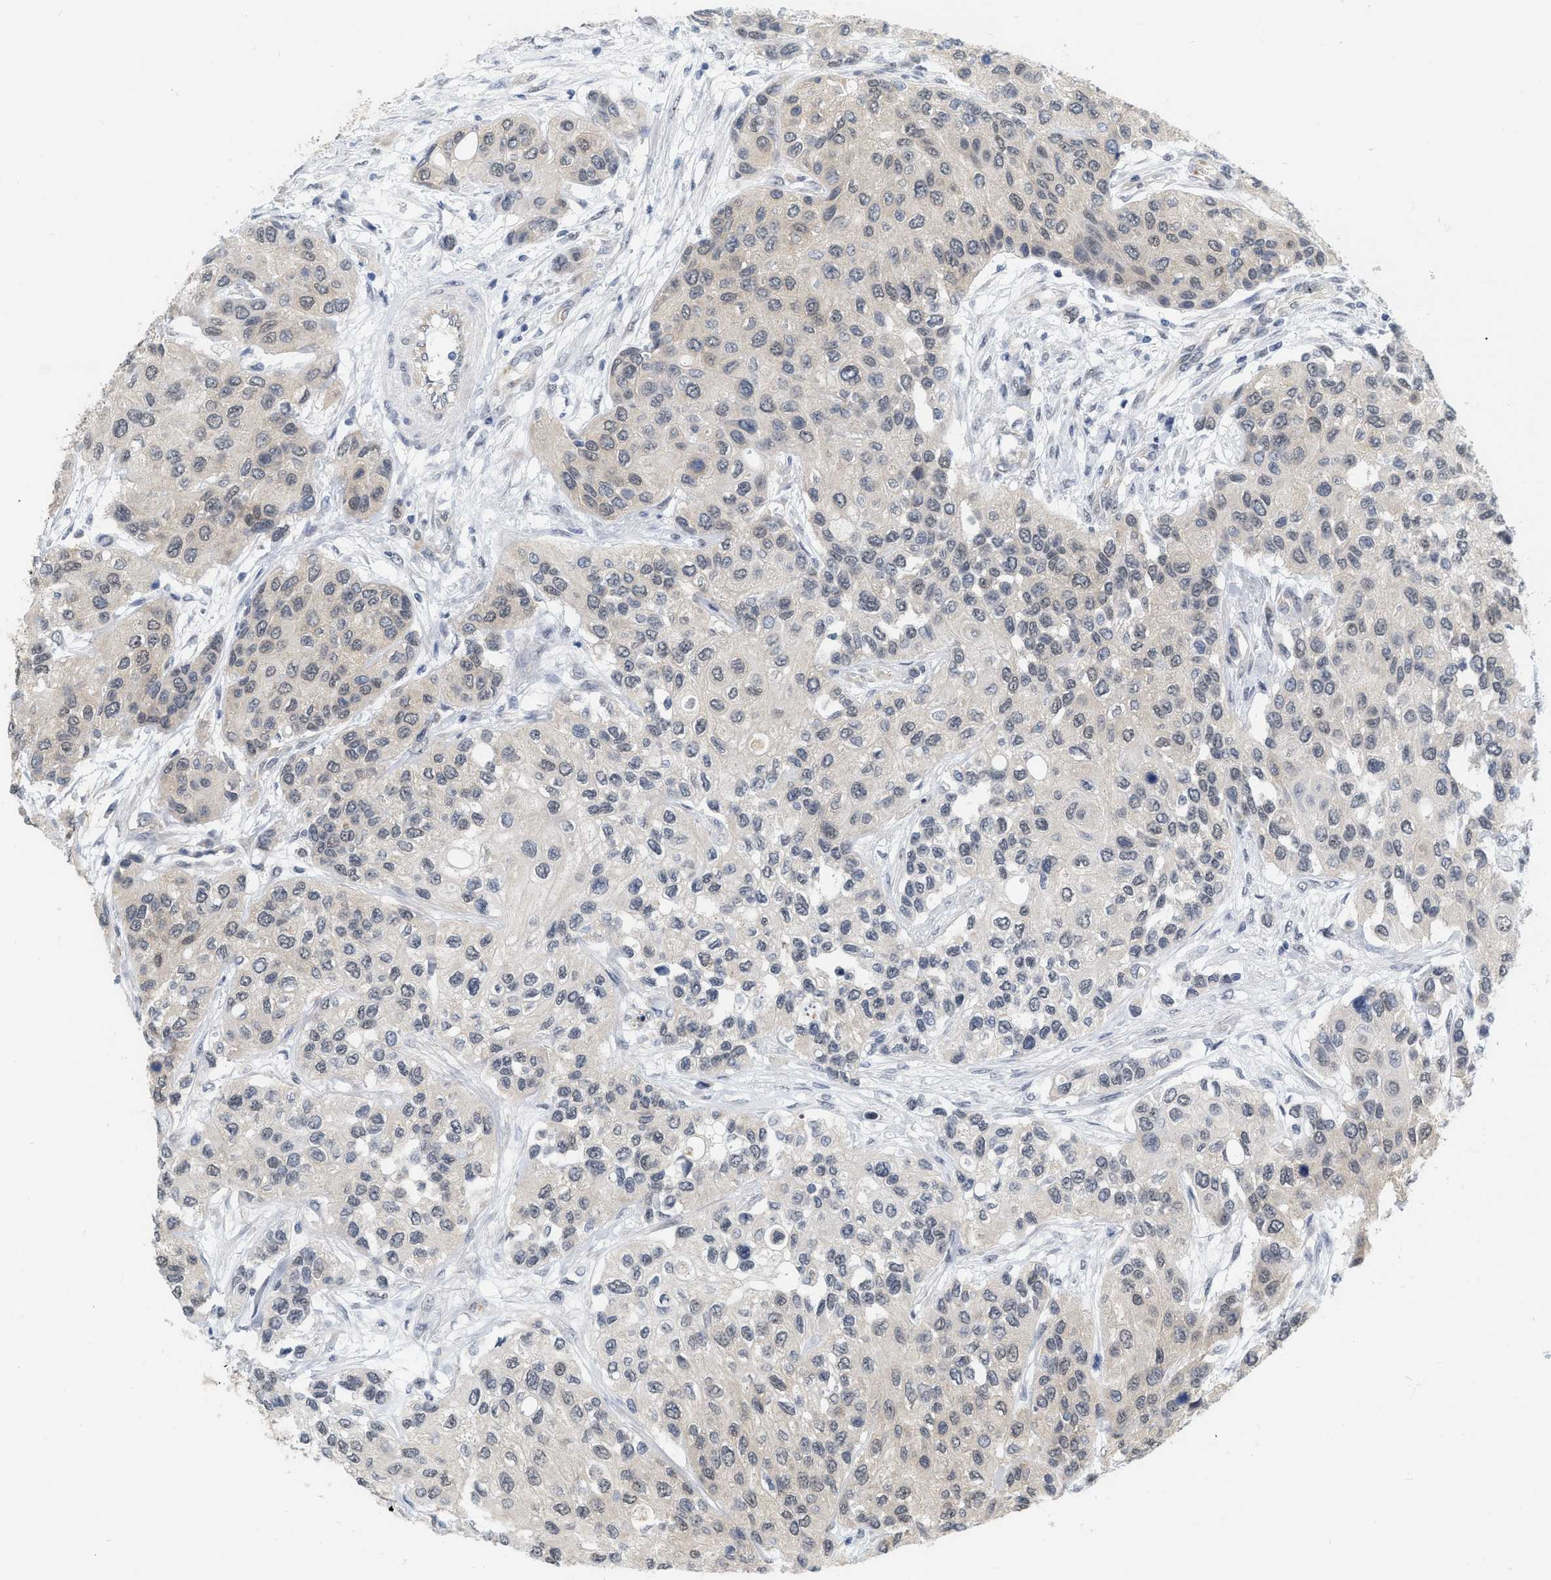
{"staining": {"intensity": "weak", "quantity": "<25%", "location": "cytoplasmic/membranous"}, "tissue": "urothelial cancer", "cell_type": "Tumor cells", "image_type": "cancer", "snomed": [{"axis": "morphology", "description": "Urothelial carcinoma, High grade"}, {"axis": "topography", "description": "Urinary bladder"}], "caption": "A histopathology image of human urothelial carcinoma (high-grade) is negative for staining in tumor cells.", "gene": "RUVBL1", "patient": {"sex": "female", "age": 56}}